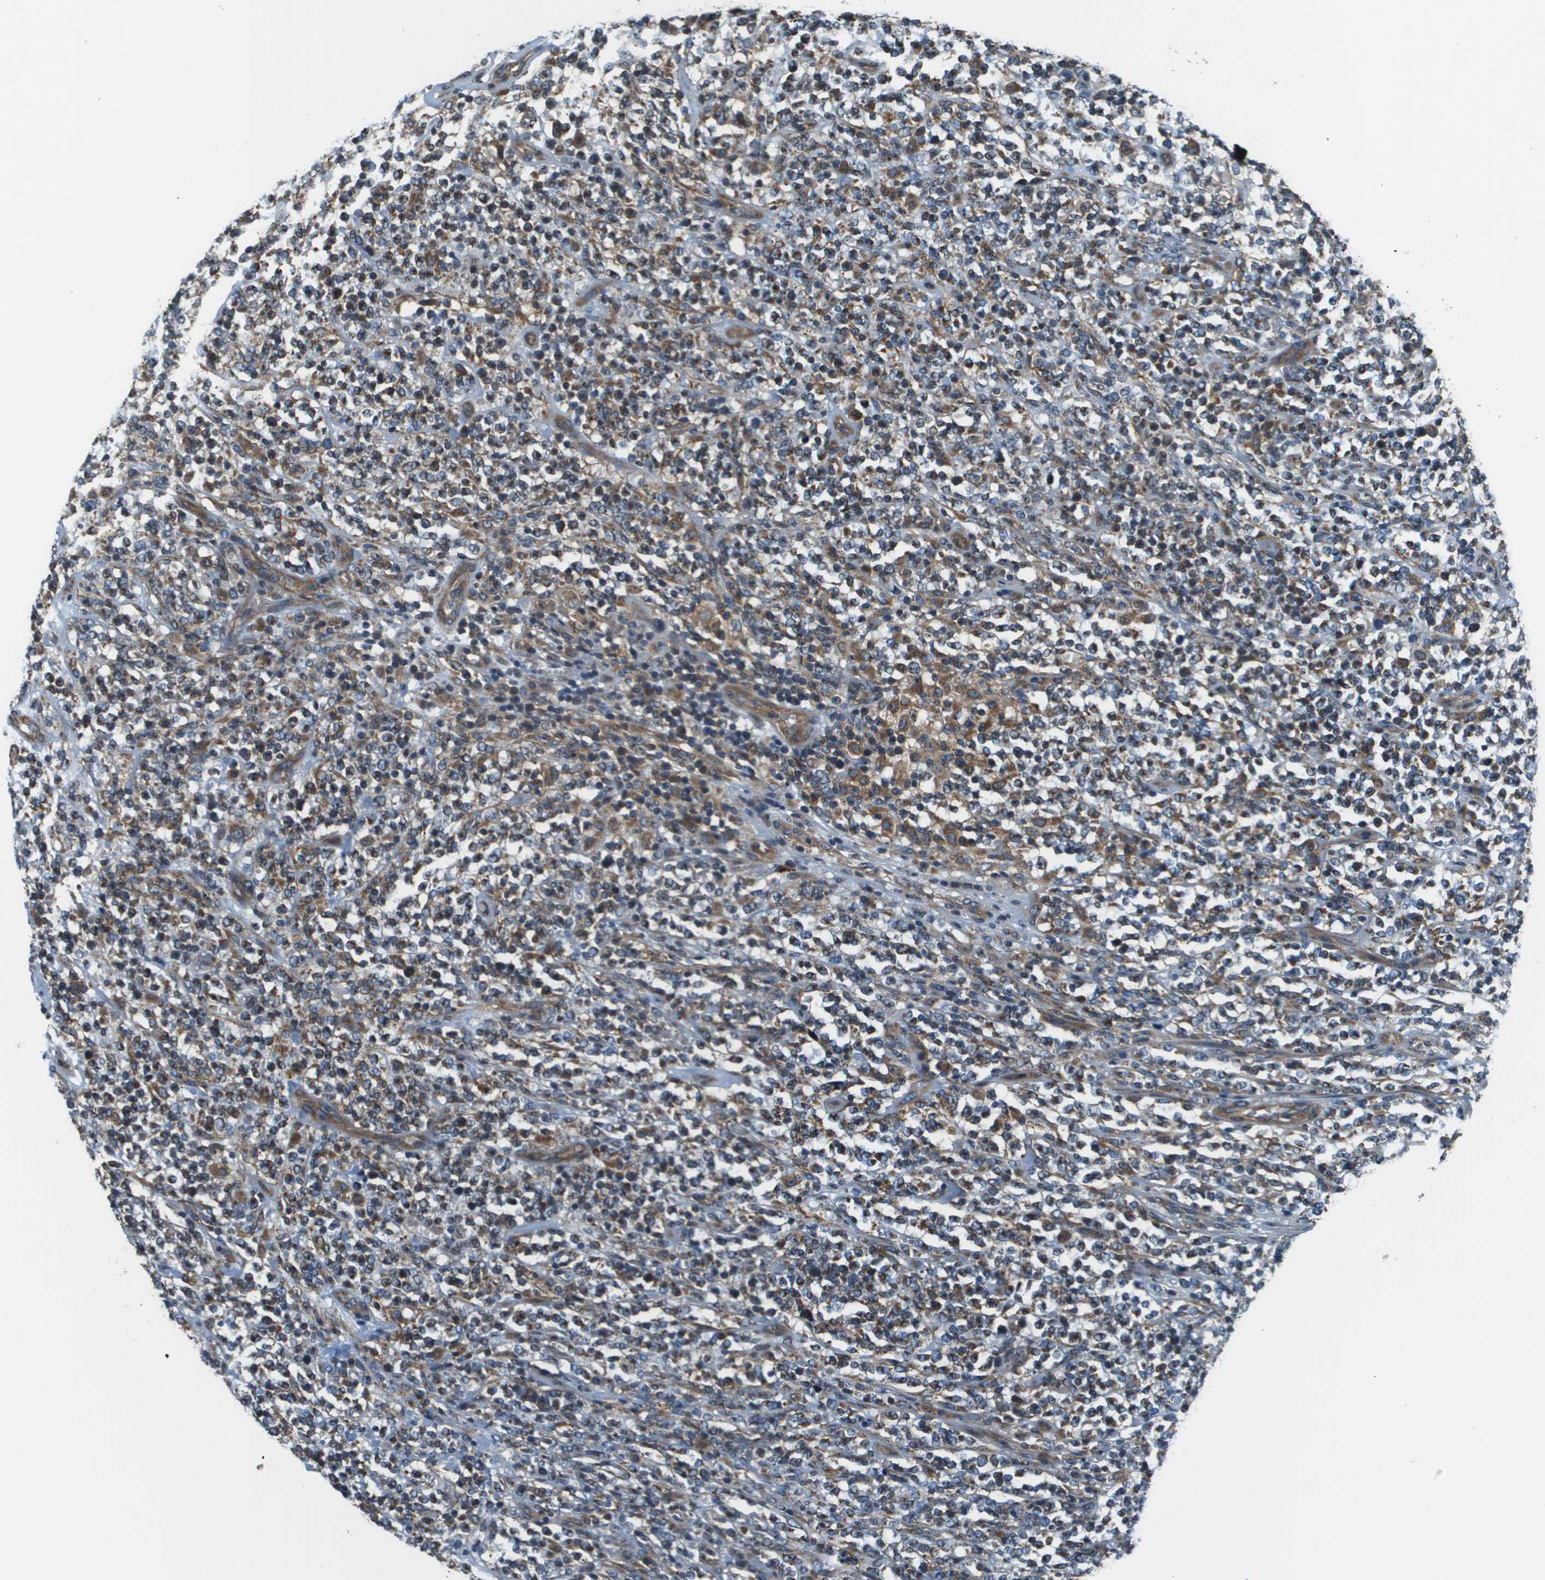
{"staining": {"intensity": "moderate", "quantity": "25%-75%", "location": "cytoplasmic/membranous"}, "tissue": "lymphoma", "cell_type": "Tumor cells", "image_type": "cancer", "snomed": [{"axis": "morphology", "description": "Malignant lymphoma, non-Hodgkin's type, High grade"}, {"axis": "topography", "description": "Soft tissue"}], "caption": "The photomicrograph exhibits a brown stain indicating the presence of a protein in the cytoplasmic/membranous of tumor cells in lymphoma.", "gene": "TMEM51", "patient": {"sex": "male", "age": 18}}